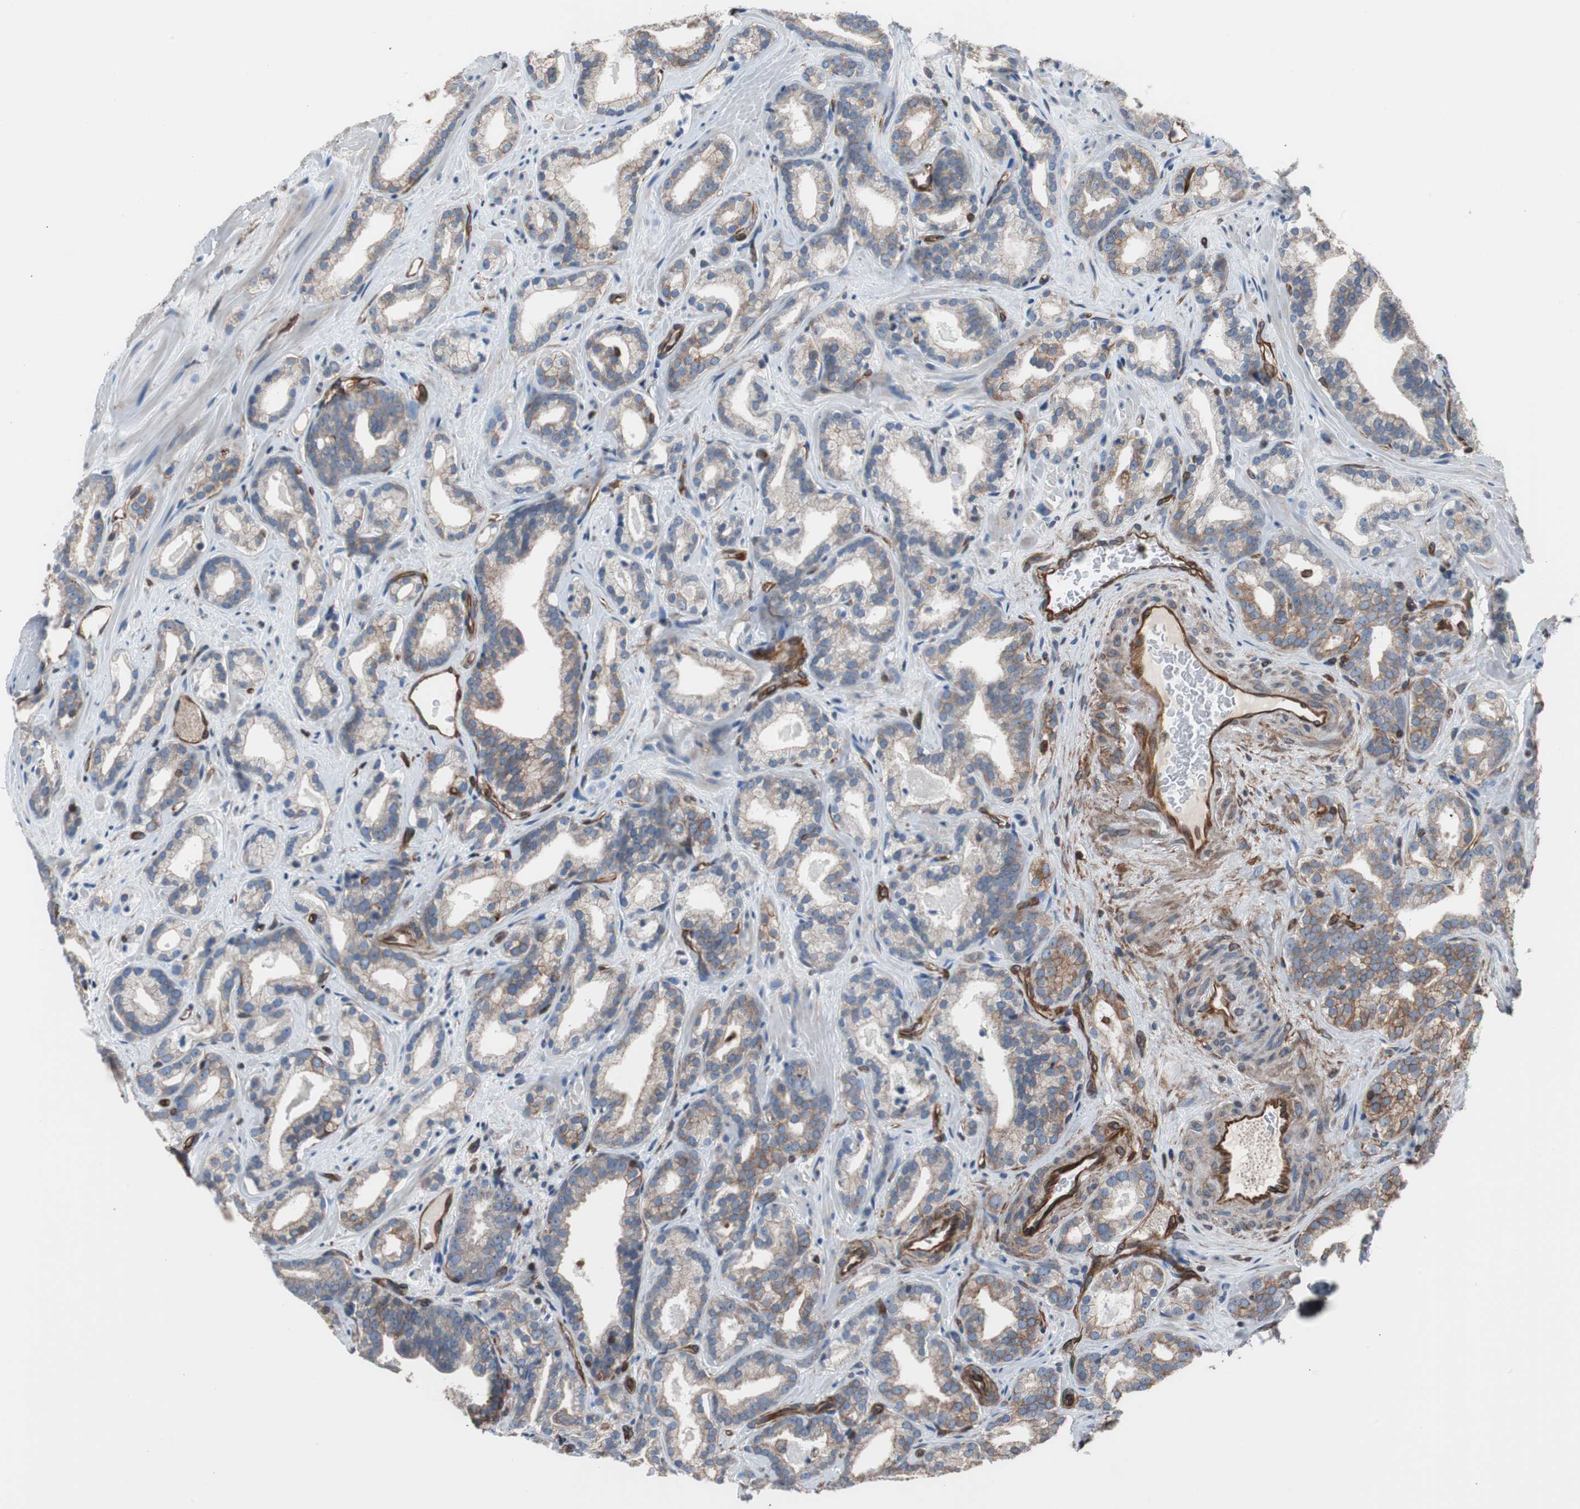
{"staining": {"intensity": "moderate", "quantity": "25%-75%", "location": "cytoplasmic/membranous"}, "tissue": "prostate cancer", "cell_type": "Tumor cells", "image_type": "cancer", "snomed": [{"axis": "morphology", "description": "Adenocarcinoma, Low grade"}, {"axis": "topography", "description": "Prostate"}], "caption": "Immunohistochemistry (IHC) of low-grade adenocarcinoma (prostate) reveals medium levels of moderate cytoplasmic/membranous expression in about 25%-75% of tumor cells.", "gene": "KIF3B", "patient": {"sex": "male", "age": 63}}